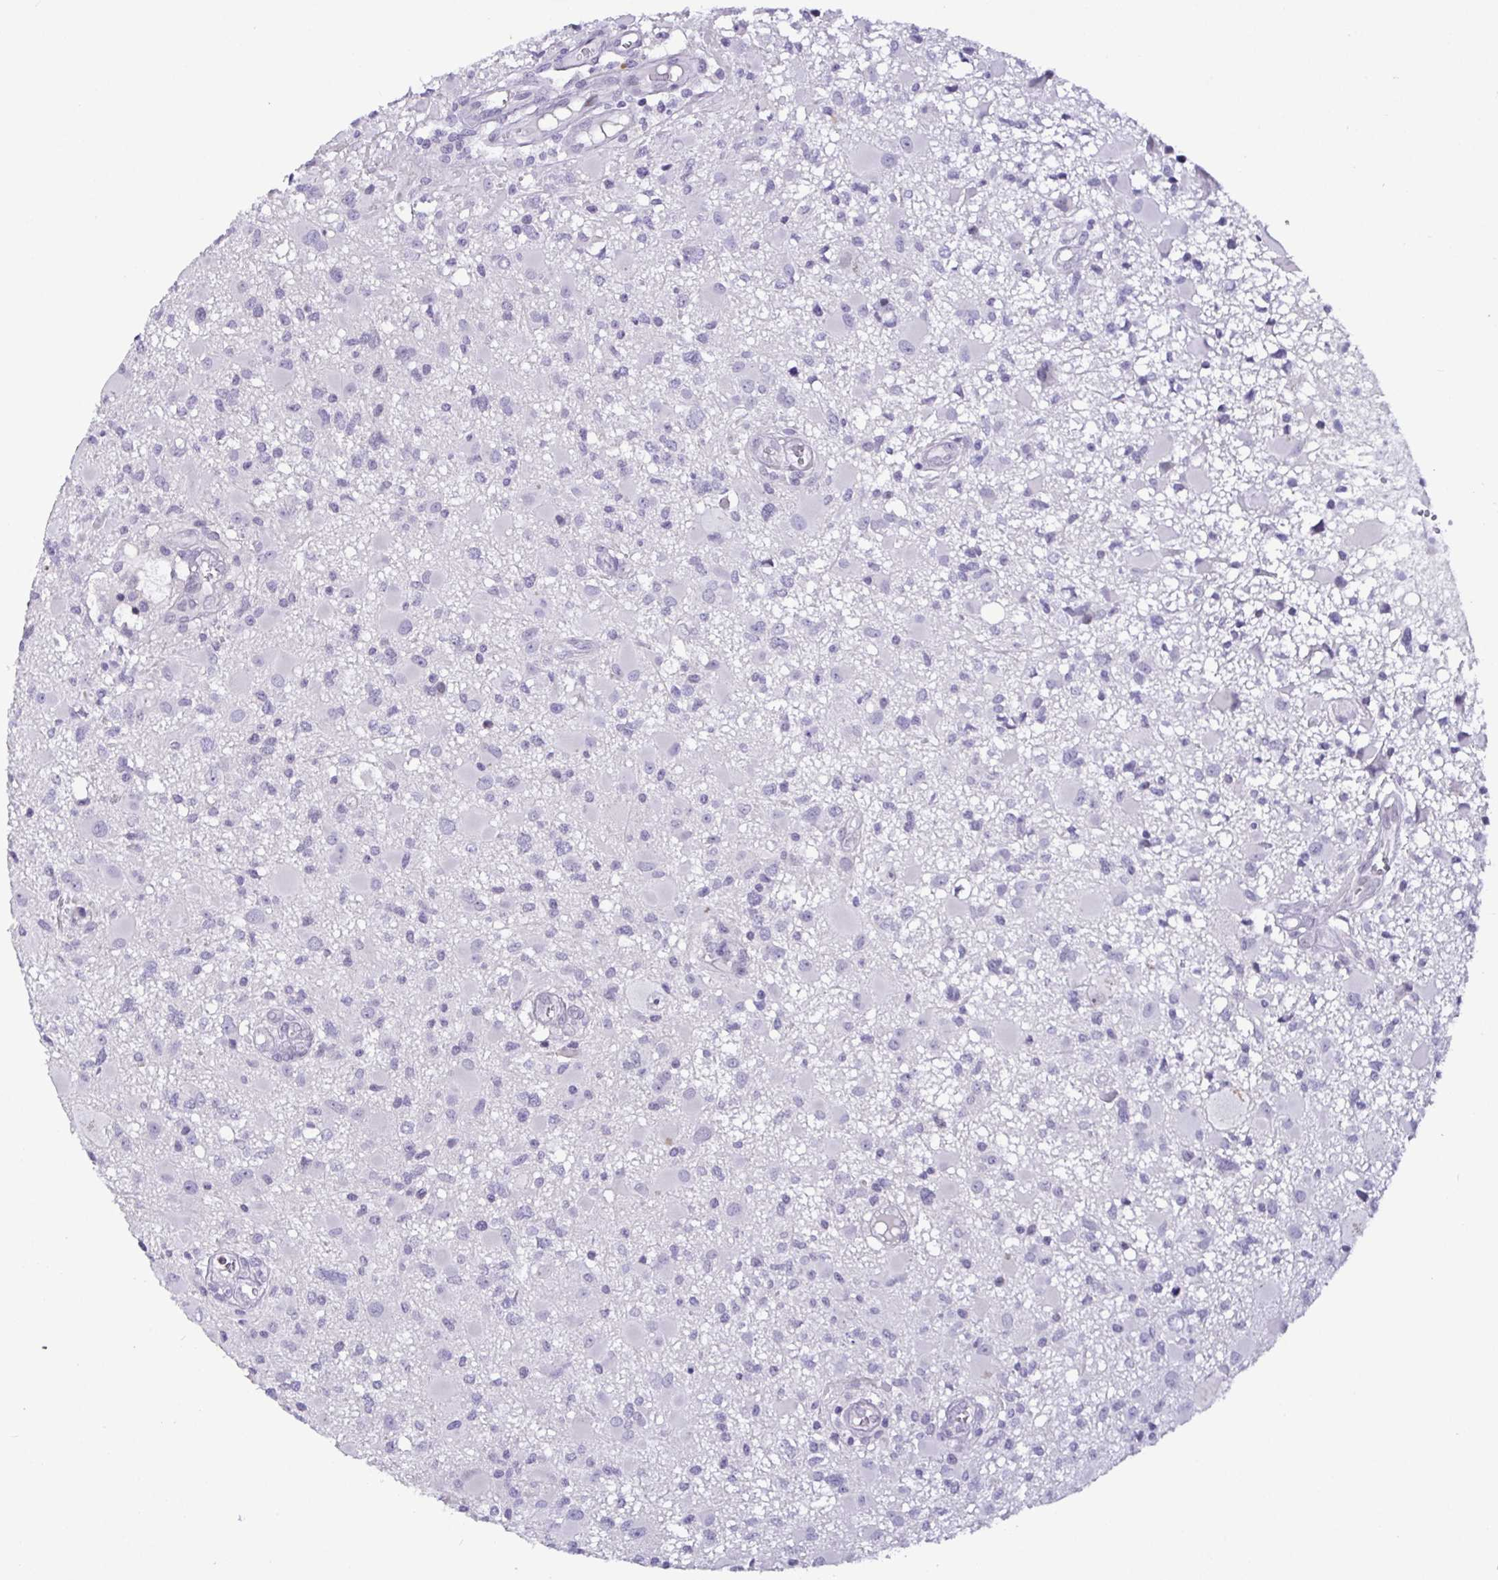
{"staining": {"intensity": "negative", "quantity": "none", "location": "none"}, "tissue": "glioma", "cell_type": "Tumor cells", "image_type": "cancer", "snomed": [{"axis": "morphology", "description": "Glioma, malignant, High grade"}, {"axis": "topography", "description": "Brain"}], "caption": "The histopathology image reveals no significant expression in tumor cells of glioma.", "gene": "NUP188", "patient": {"sex": "male", "age": 54}}